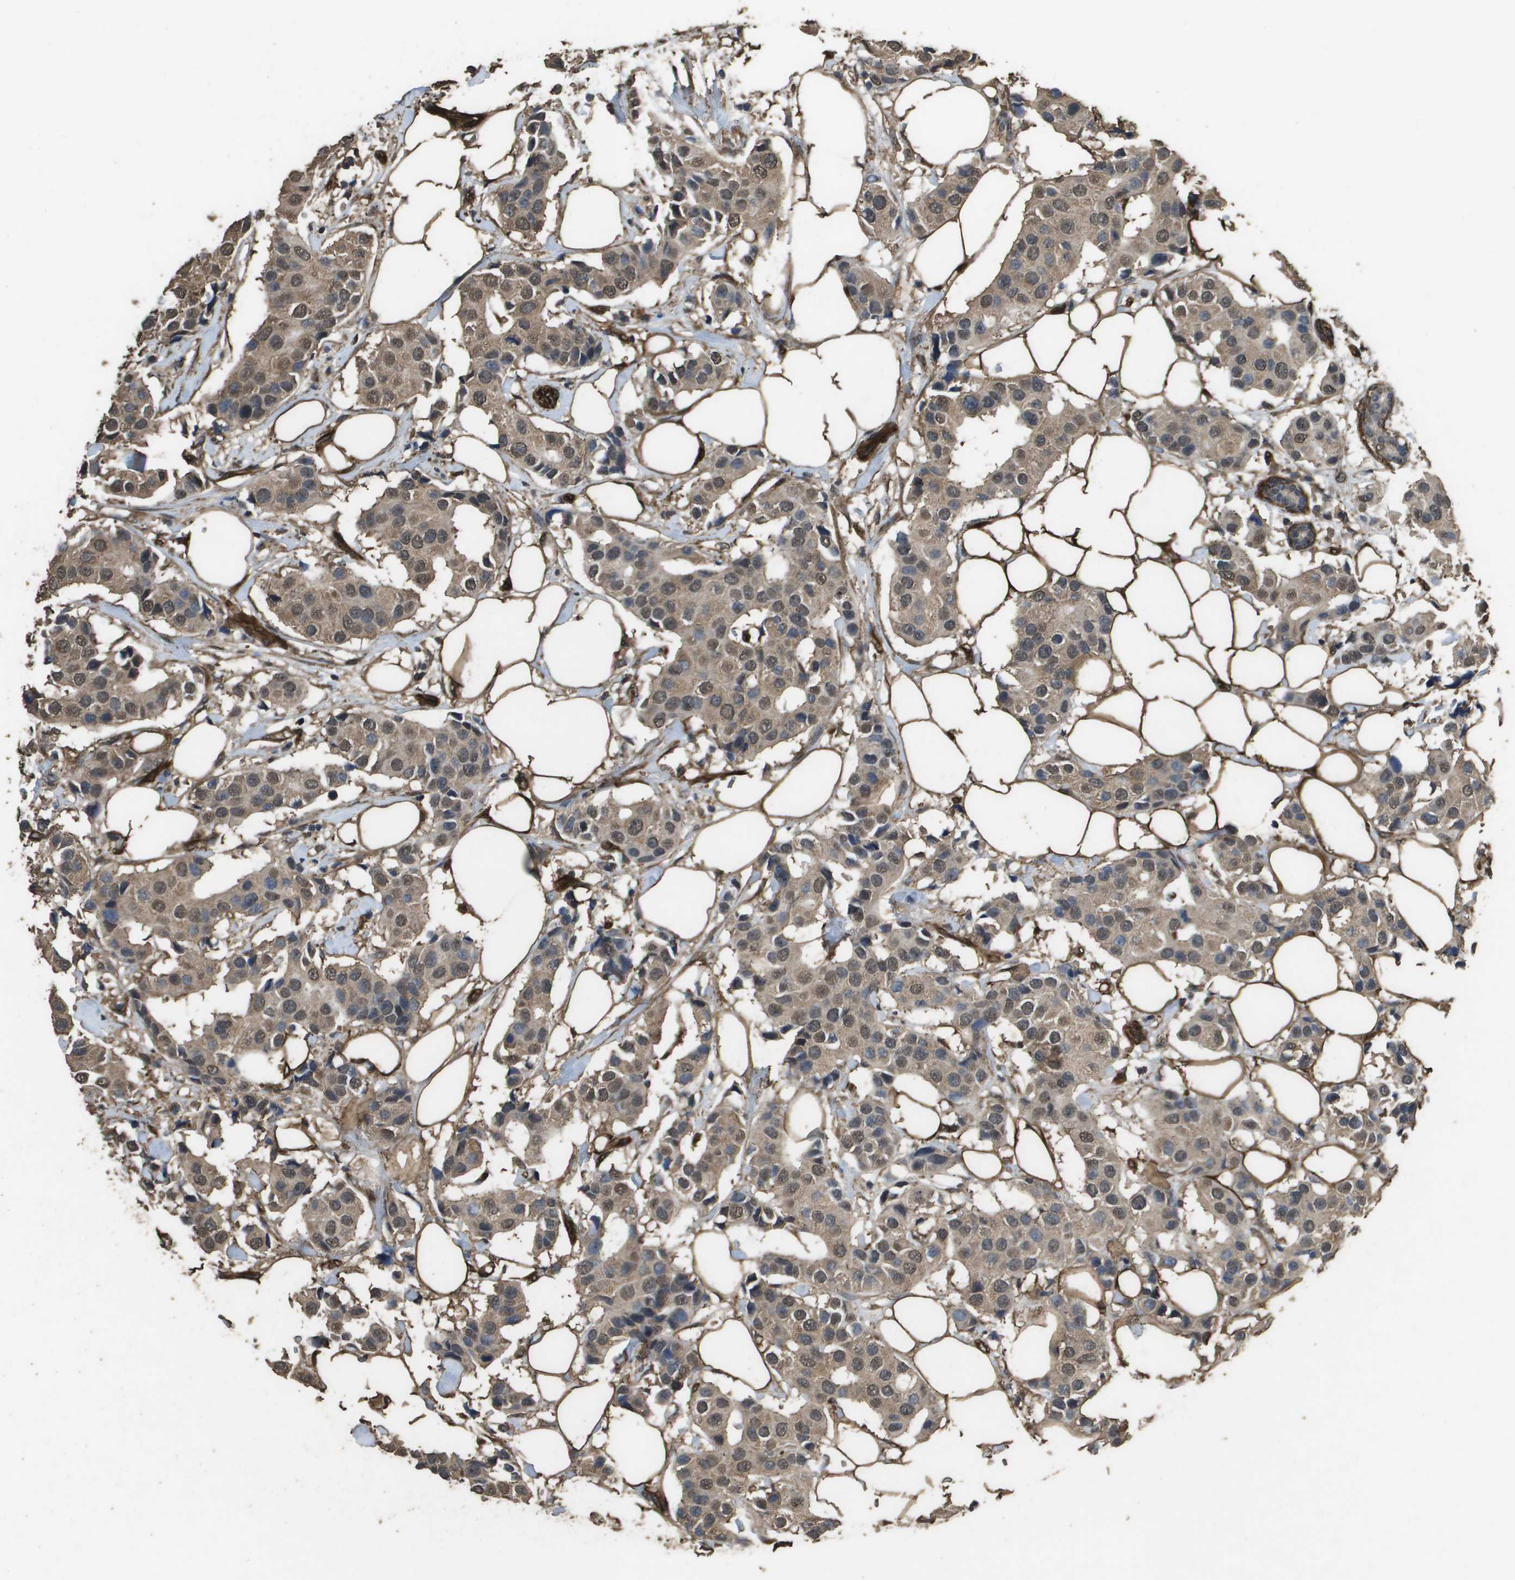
{"staining": {"intensity": "moderate", "quantity": ">75%", "location": "cytoplasmic/membranous,nuclear"}, "tissue": "breast cancer", "cell_type": "Tumor cells", "image_type": "cancer", "snomed": [{"axis": "morphology", "description": "Normal tissue, NOS"}, {"axis": "morphology", "description": "Duct carcinoma"}, {"axis": "topography", "description": "Breast"}], "caption": "A brown stain labels moderate cytoplasmic/membranous and nuclear expression of a protein in human breast intraductal carcinoma tumor cells.", "gene": "AAMP", "patient": {"sex": "female", "age": 39}}